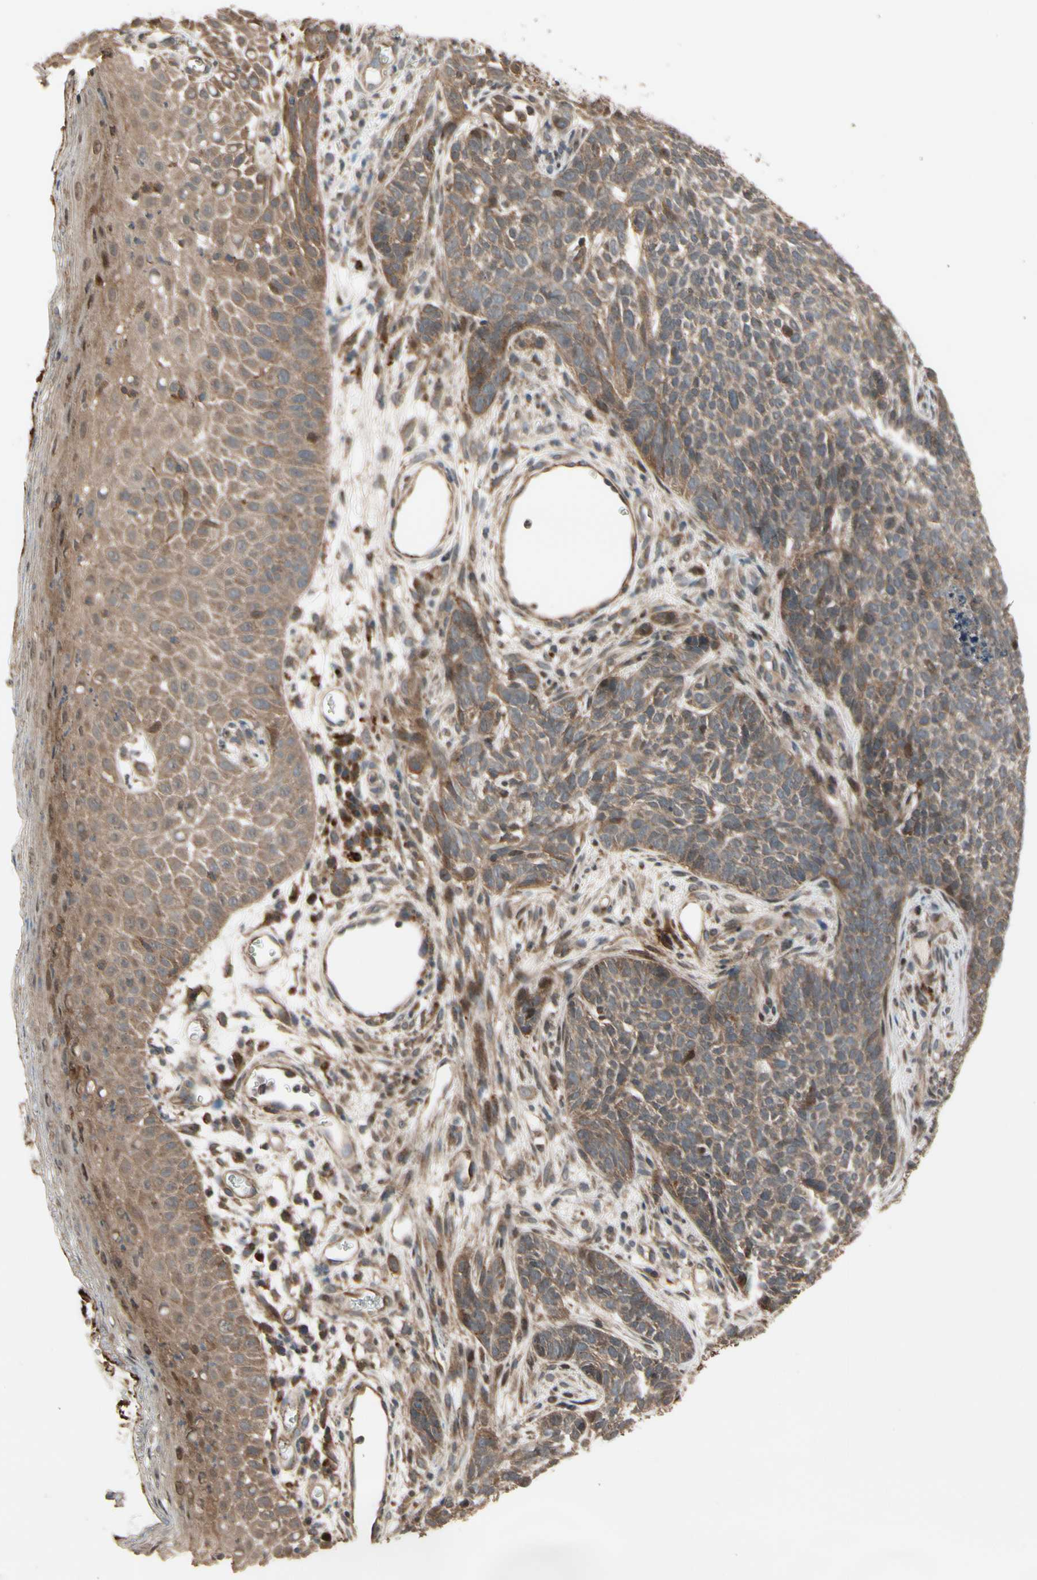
{"staining": {"intensity": "weak", "quantity": "25%-75%", "location": "cytoplasmic/membranous"}, "tissue": "skin cancer", "cell_type": "Tumor cells", "image_type": "cancer", "snomed": [{"axis": "morphology", "description": "Basal cell carcinoma"}, {"axis": "topography", "description": "Skin"}], "caption": "Skin cancer stained with DAB immunohistochemistry exhibits low levels of weak cytoplasmic/membranous staining in approximately 25%-75% of tumor cells.", "gene": "CSF1R", "patient": {"sex": "female", "age": 84}}